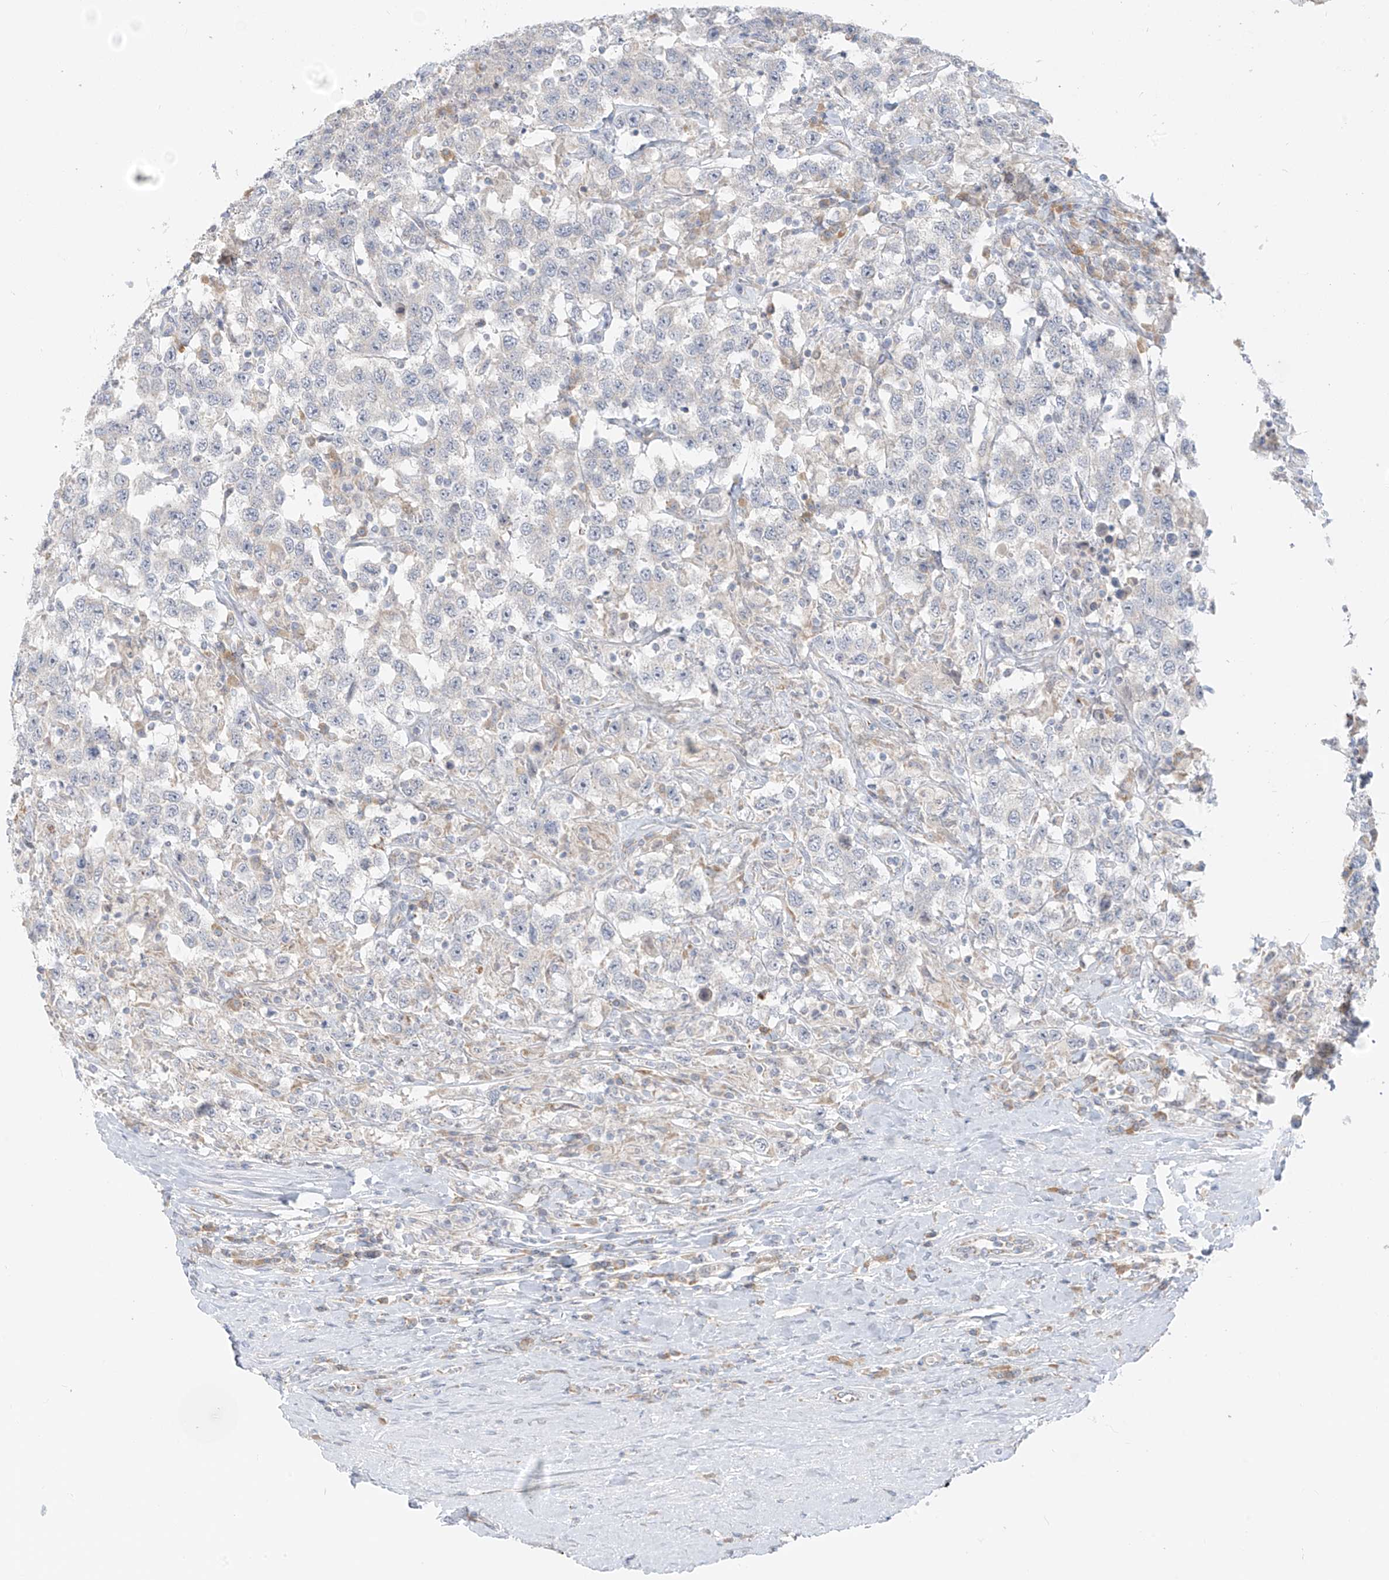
{"staining": {"intensity": "negative", "quantity": "none", "location": "none"}, "tissue": "testis cancer", "cell_type": "Tumor cells", "image_type": "cancer", "snomed": [{"axis": "morphology", "description": "Seminoma, NOS"}, {"axis": "topography", "description": "Testis"}], "caption": "Protein analysis of testis cancer displays no significant positivity in tumor cells. (Stains: DAB IHC with hematoxylin counter stain, Microscopy: brightfield microscopy at high magnification).", "gene": "UST", "patient": {"sex": "male", "age": 41}}